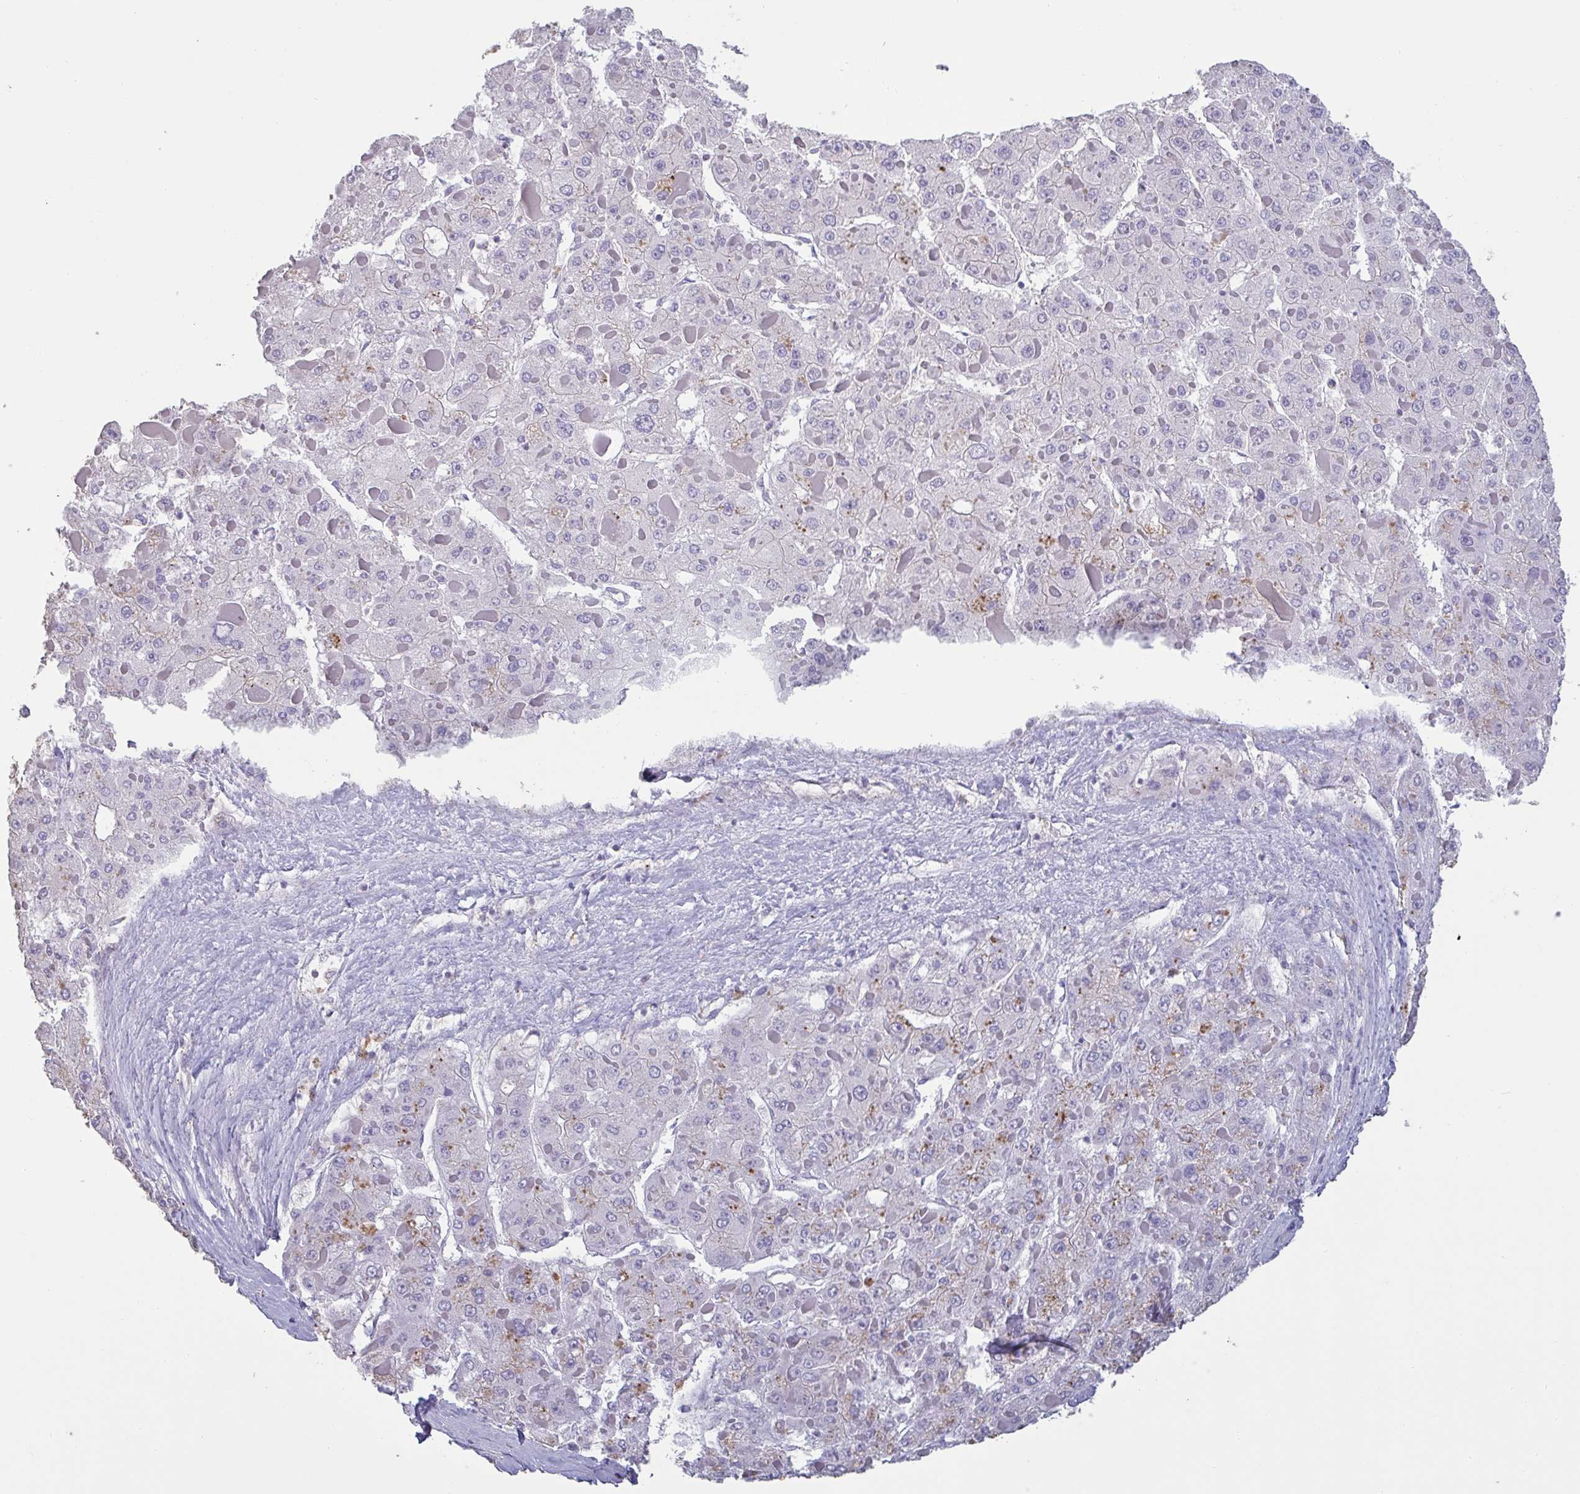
{"staining": {"intensity": "moderate", "quantity": "<25%", "location": "cytoplasmic/membranous"}, "tissue": "liver cancer", "cell_type": "Tumor cells", "image_type": "cancer", "snomed": [{"axis": "morphology", "description": "Carcinoma, Hepatocellular, NOS"}, {"axis": "topography", "description": "Liver"}], "caption": "An immunohistochemistry (IHC) photomicrograph of tumor tissue is shown. Protein staining in brown highlights moderate cytoplasmic/membranous positivity in hepatocellular carcinoma (liver) within tumor cells. The staining is performed using DAB brown chromogen to label protein expression. The nuclei are counter-stained blue using hematoxylin.", "gene": "CHMP5", "patient": {"sex": "female", "age": 73}}